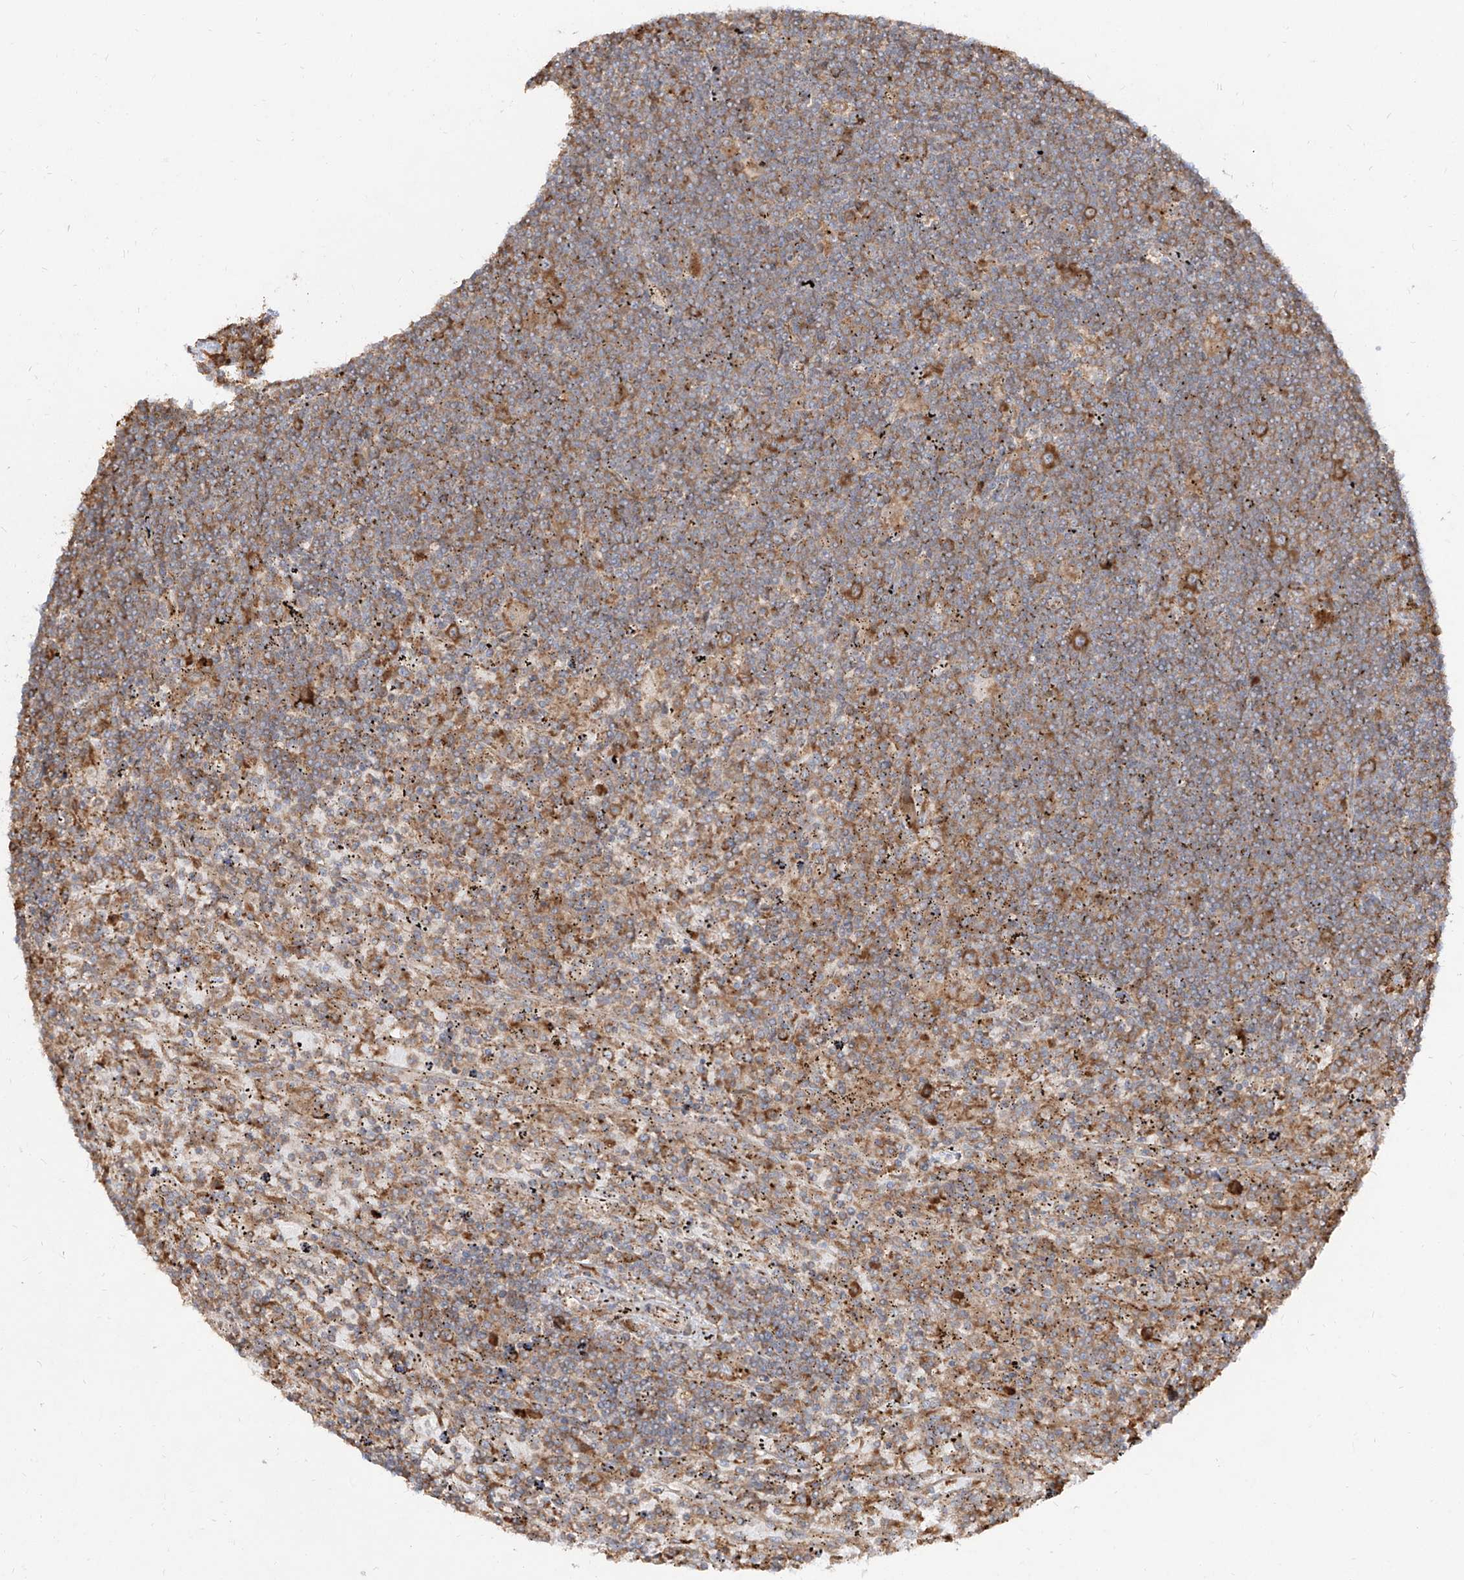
{"staining": {"intensity": "moderate", "quantity": "25%-75%", "location": "cytoplasmic/membranous"}, "tissue": "lymphoma", "cell_type": "Tumor cells", "image_type": "cancer", "snomed": [{"axis": "morphology", "description": "Malignant lymphoma, non-Hodgkin's type, Low grade"}, {"axis": "topography", "description": "Spleen"}], "caption": "Lymphoma stained with a brown dye exhibits moderate cytoplasmic/membranous positive positivity in about 25%-75% of tumor cells.", "gene": "RPS25", "patient": {"sex": "male", "age": 76}}